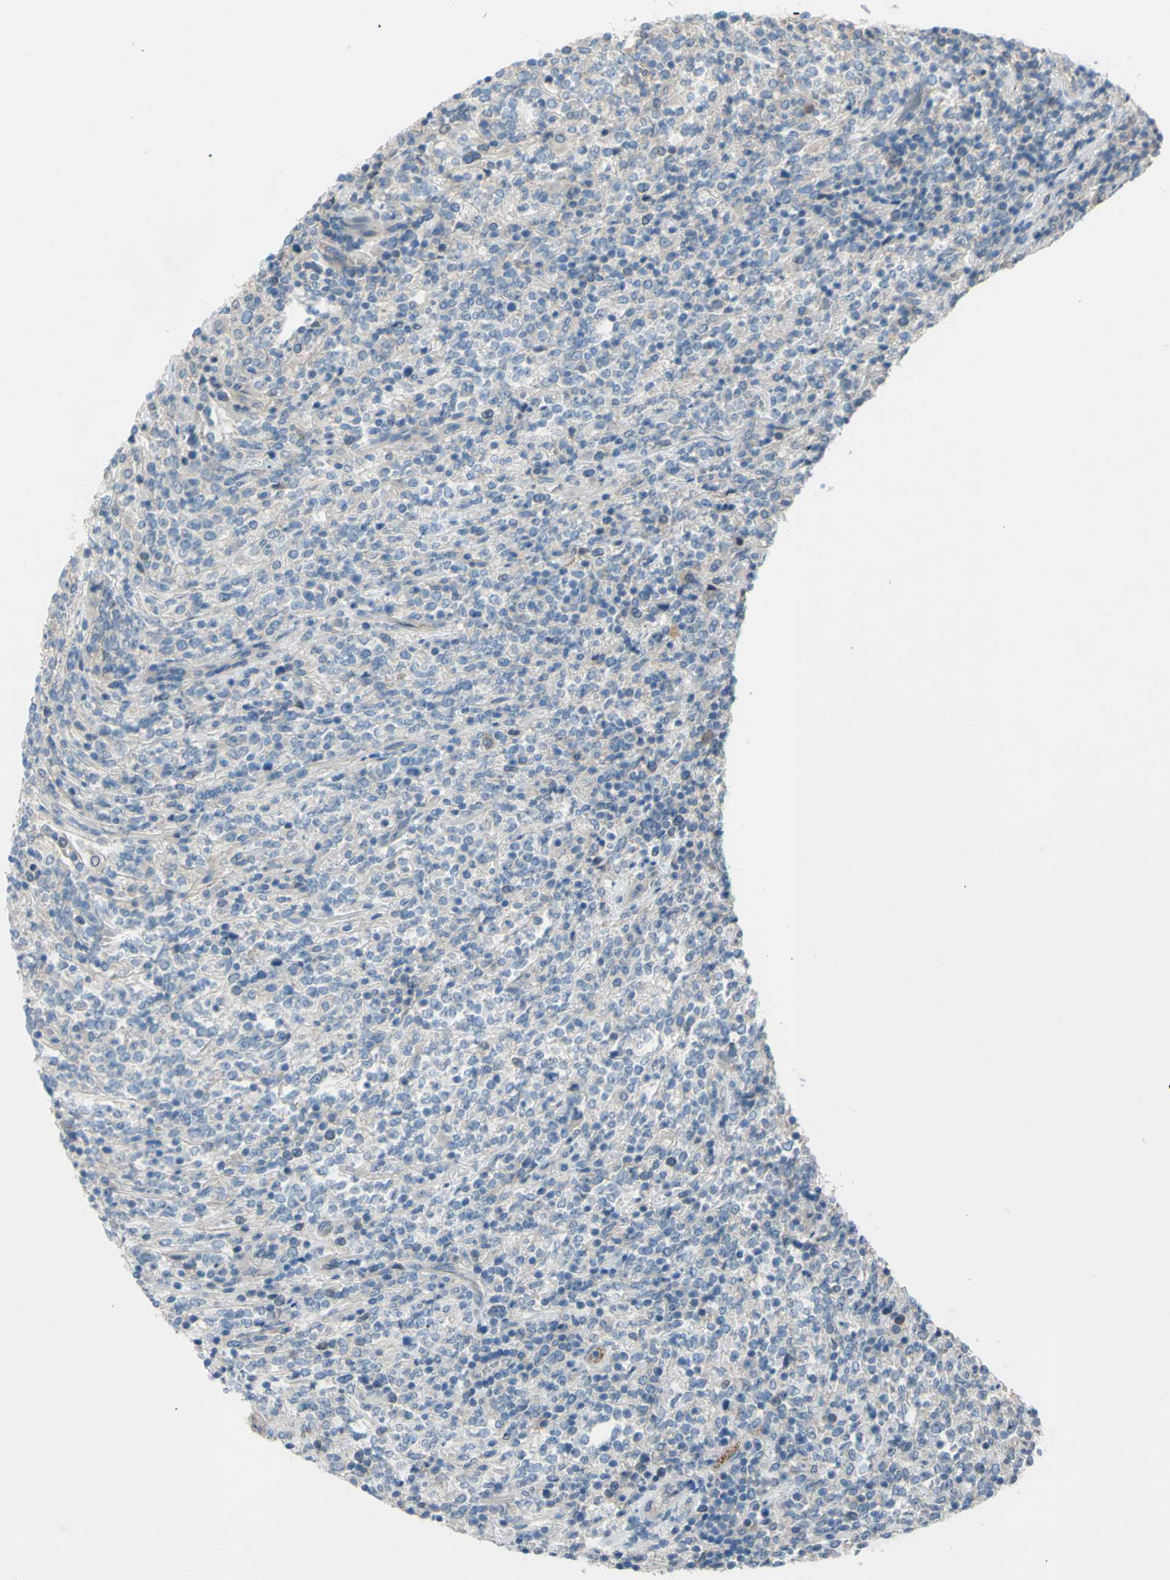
{"staining": {"intensity": "negative", "quantity": "none", "location": "none"}, "tissue": "lymphoma", "cell_type": "Tumor cells", "image_type": "cancer", "snomed": [{"axis": "morphology", "description": "Malignant lymphoma, non-Hodgkin's type, High grade"}, {"axis": "topography", "description": "Soft tissue"}], "caption": "Immunohistochemical staining of lymphoma displays no significant positivity in tumor cells. Brightfield microscopy of immunohistochemistry stained with DAB (brown) and hematoxylin (blue), captured at high magnification.", "gene": "ATRN", "patient": {"sex": "male", "age": 18}}